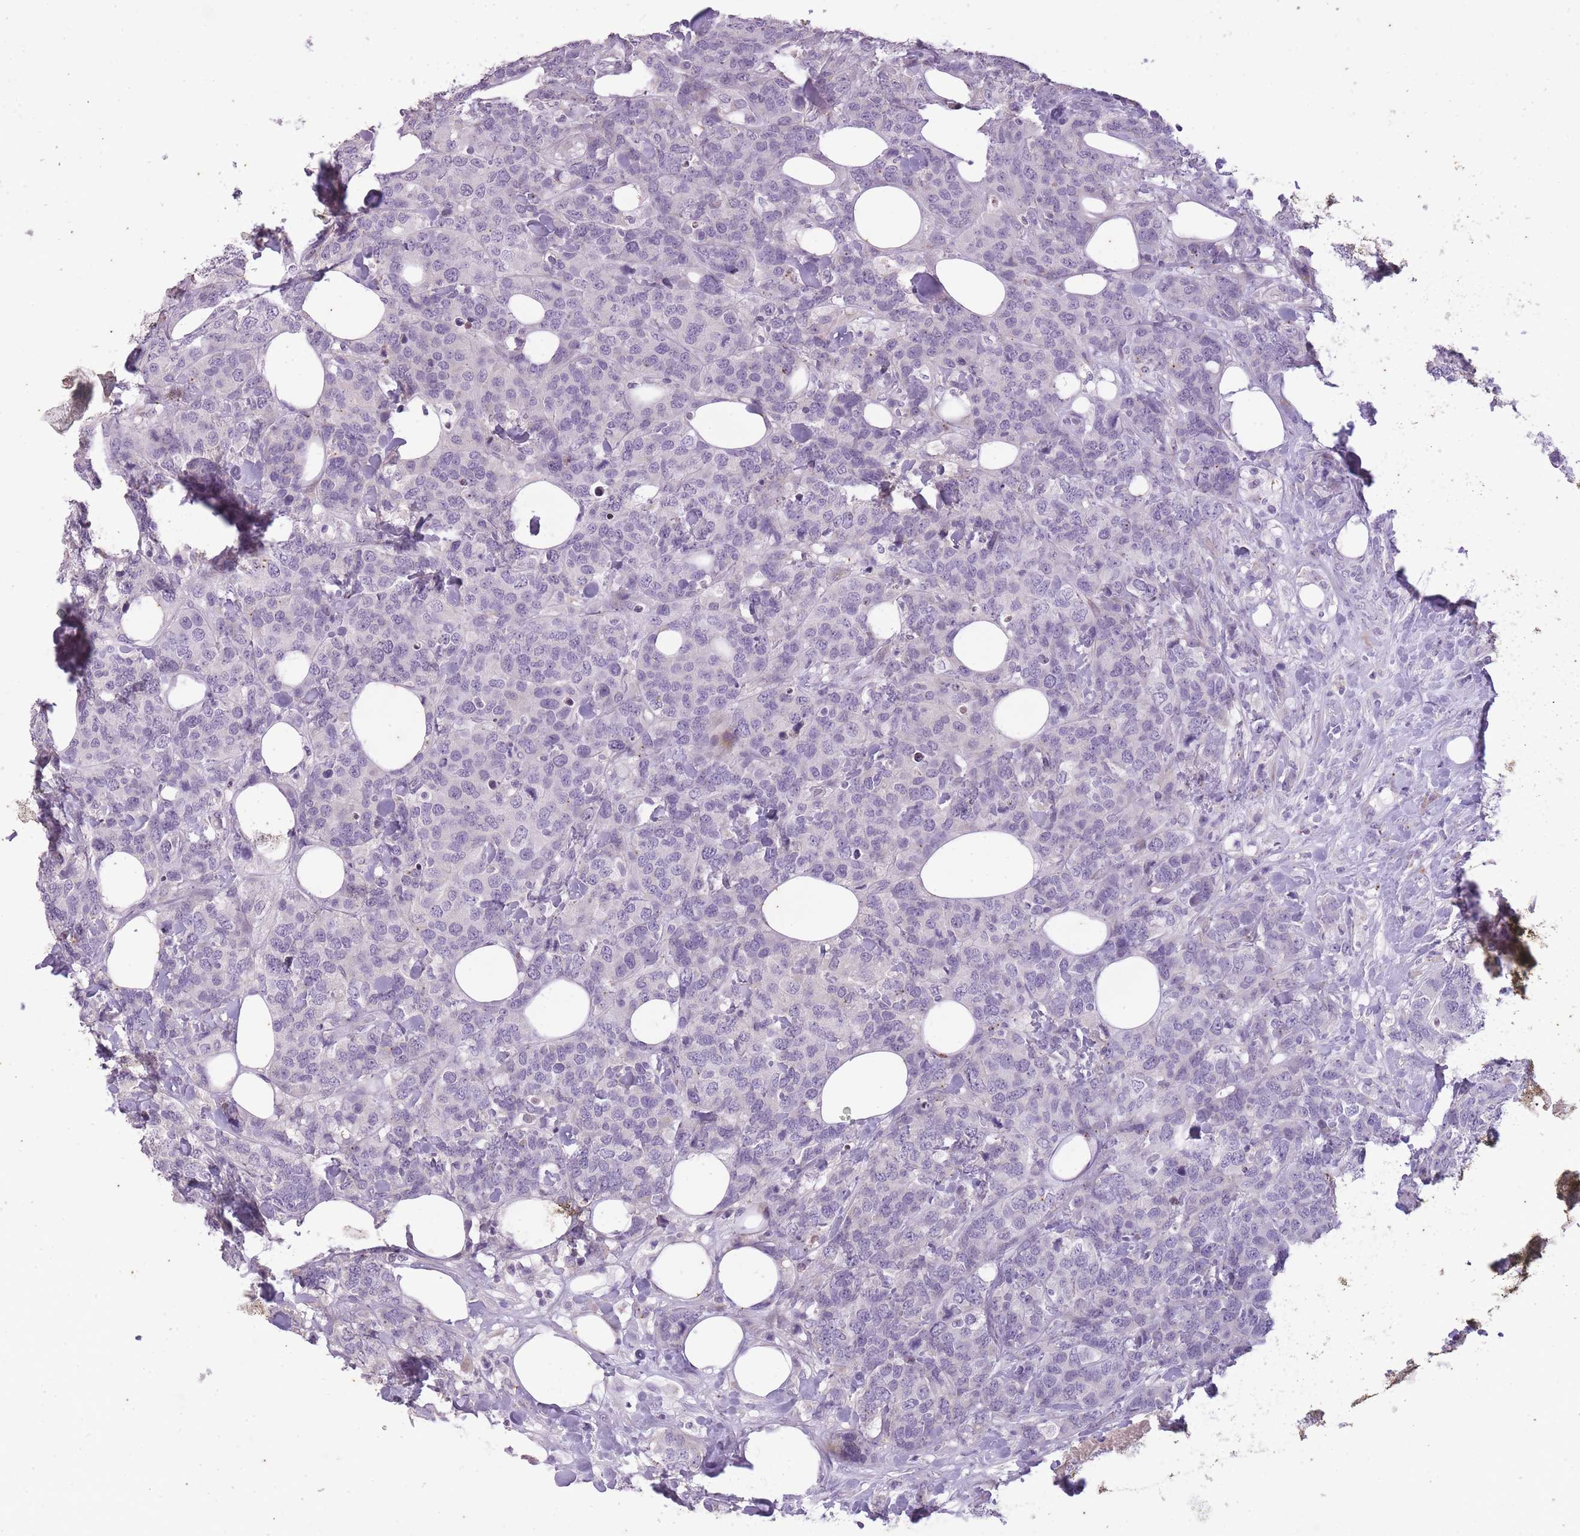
{"staining": {"intensity": "negative", "quantity": "none", "location": "none"}, "tissue": "breast cancer", "cell_type": "Tumor cells", "image_type": "cancer", "snomed": [{"axis": "morphology", "description": "Lobular carcinoma"}, {"axis": "topography", "description": "Breast"}], "caption": "The histopathology image displays no significant positivity in tumor cells of breast lobular carcinoma.", "gene": "CNTNAP3", "patient": {"sex": "female", "age": 59}}